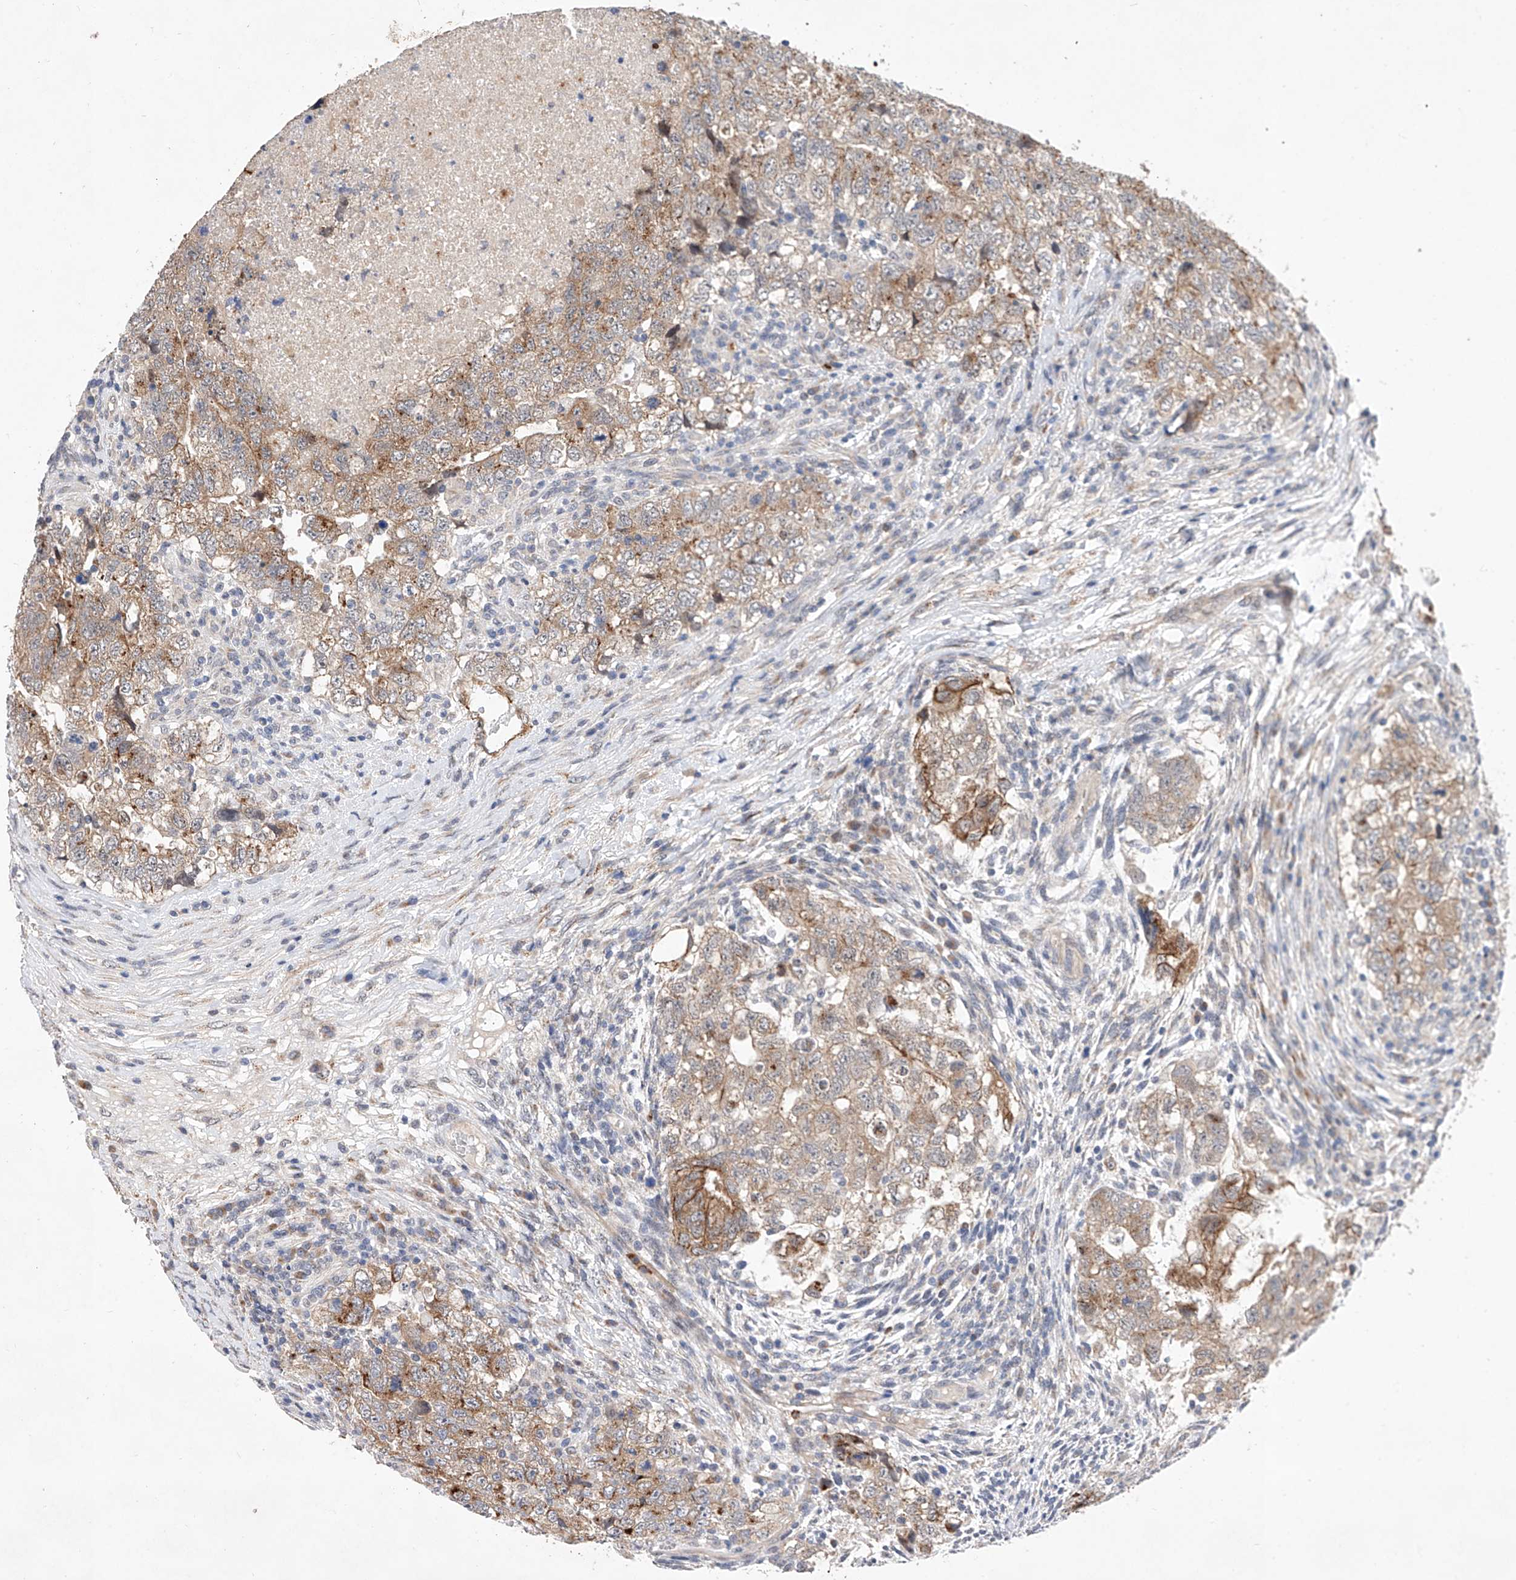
{"staining": {"intensity": "moderate", "quantity": ">75%", "location": "cytoplasmic/membranous"}, "tissue": "testis cancer", "cell_type": "Tumor cells", "image_type": "cancer", "snomed": [{"axis": "morphology", "description": "Carcinoma, Embryonal, NOS"}, {"axis": "topography", "description": "Testis"}], "caption": "Immunohistochemistry micrograph of neoplastic tissue: testis cancer (embryonal carcinoma) stained using immunohistochemistry (IHC) exhibits medium levels of moderate protein expression localized specifically in the cytoplasmic/membranous of tumor cells, appearing as a cytoplasmic/membranous brown color.", "gene": "MFSD4B", "patient": {"sex": "male", "age": 37}}